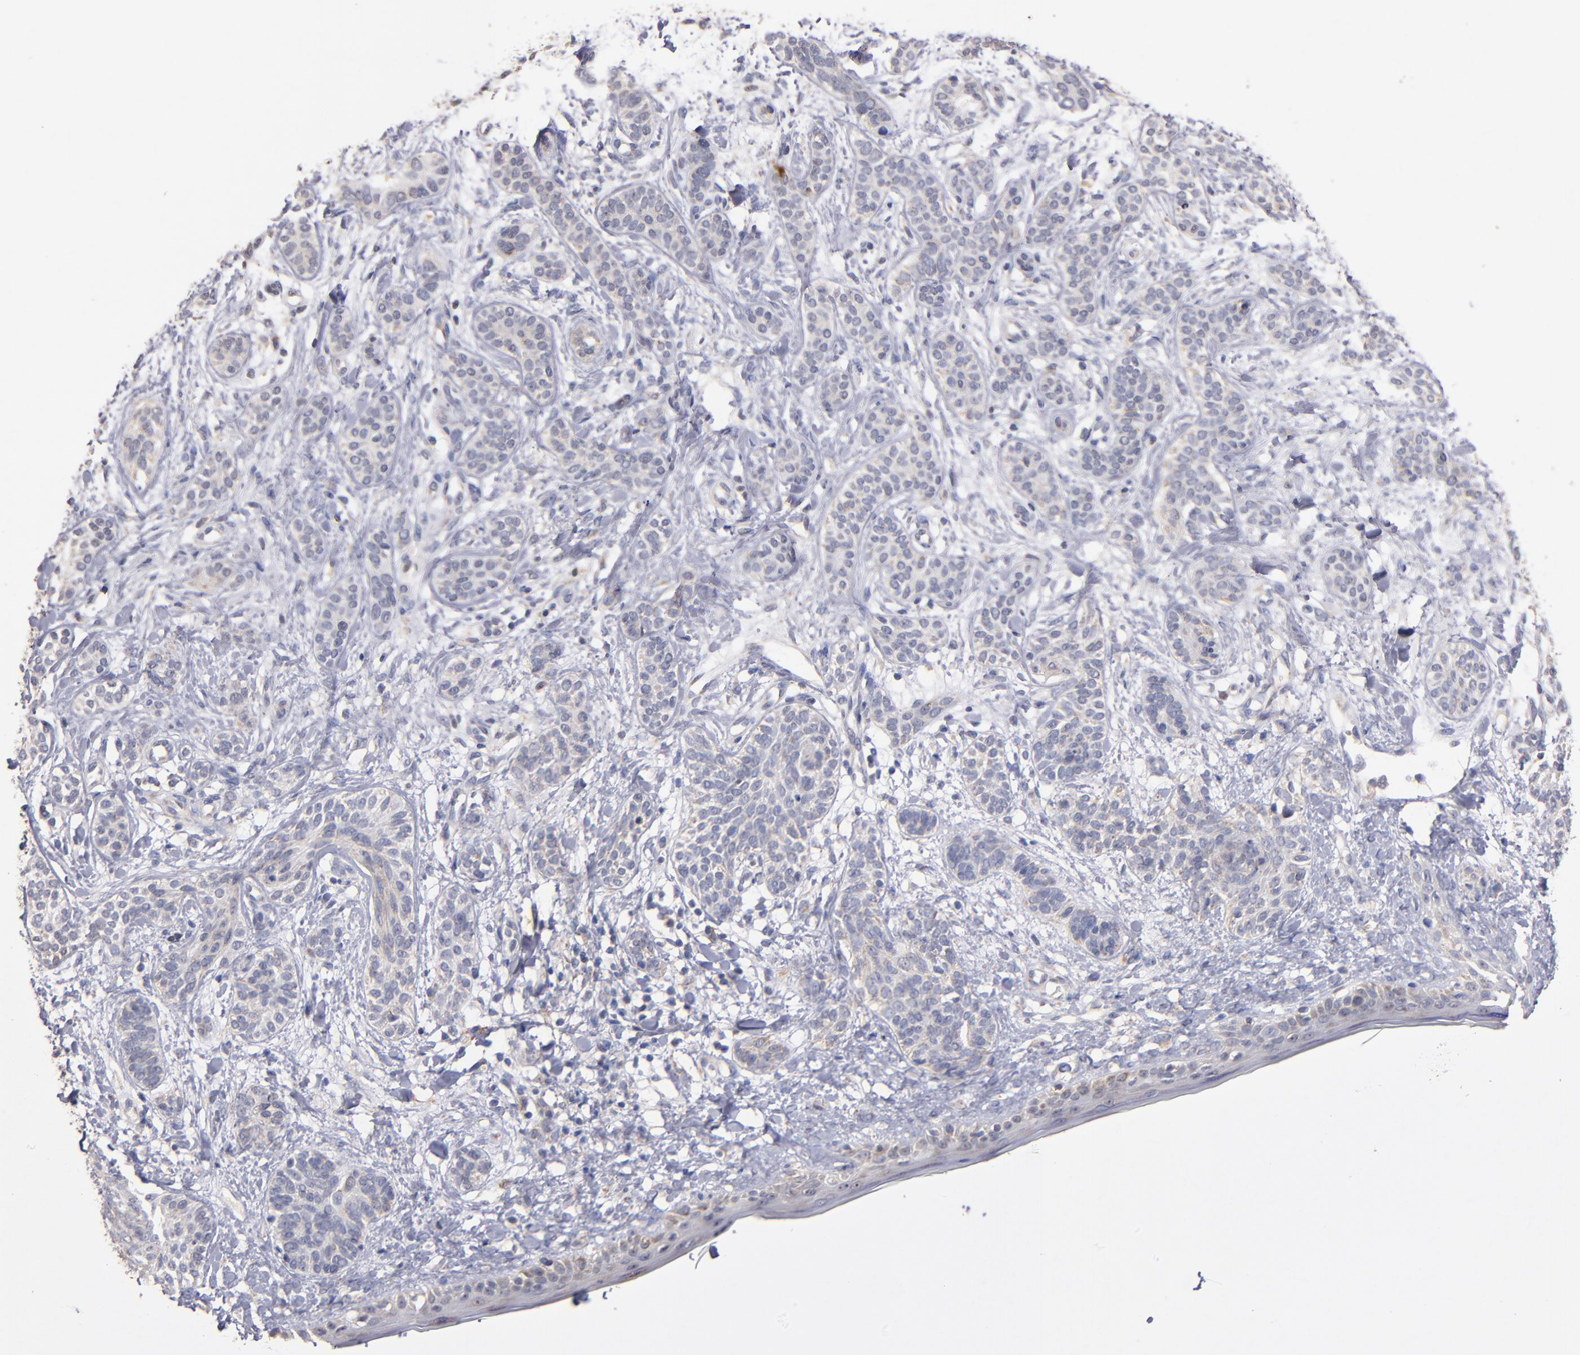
{"staining": {"intensity": "weak", "quantity": "<25%", "location": "cytoplasmic/membranous"}, "tissue": "skin cancer", "cell_type": "Tumor cells", "image_type": "cancer", "snomed": [{"axis": "morphology", "description": "Normal tissue, NOS"}, {"axis": "morphology", "description": "Basal cell carcinoma"}, {"axis": "topography", "description": "Skin"}], "caption": "Basal cell carcinoma (skin) was stained to show a protein in brown. There is no significant expression in tumor cells. Brightfield microscopy of immunohistochemistry (IHC) stained with DAB (brown) and hematoxylin (blue), captured at high magnification.", "gene": "DIABLO", "patient": {"sex": "male", "age": 63}}